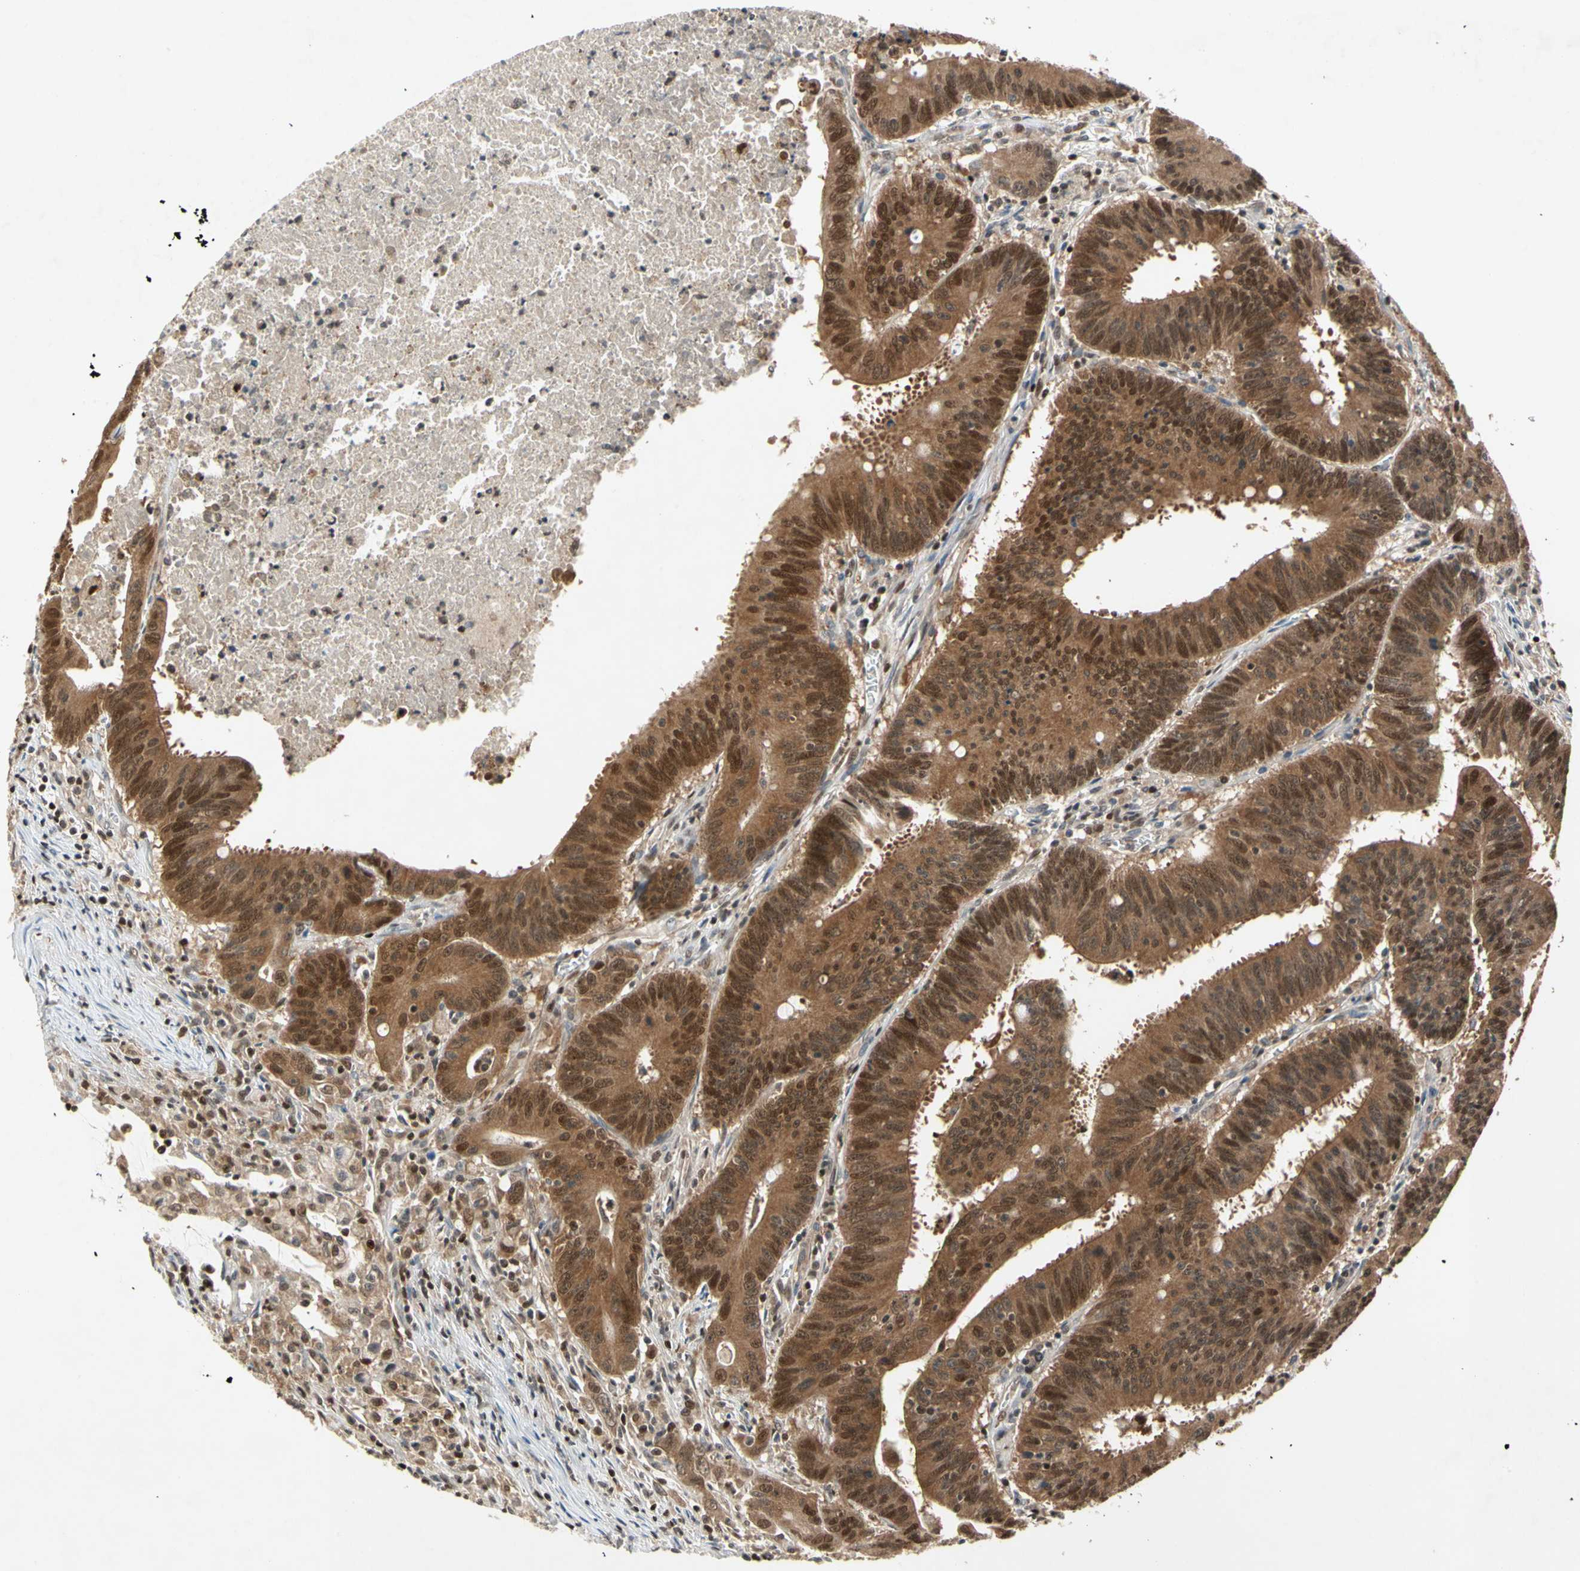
{"staining": {"intensity": "moderate", "quantity": ">75%", "location": "cytoplasmic/membranous"}, "tissue": "colorectal cancer", "cell_type": "Tumor cells", "image_type": "cancer", "snomed": [{"axis": "morphology", "description": "Adenocarcinoma, NOS"}, {"axis": "topography", "description": "Colon"}], "caption": "The image reveals a brown stain indicating the presence of a protein in the cytoplasmic/membranous of tumor cells in colorectal adenocarcinoma.", "gene": "GSR", "patient": {"sex": "male", "age": 45}}